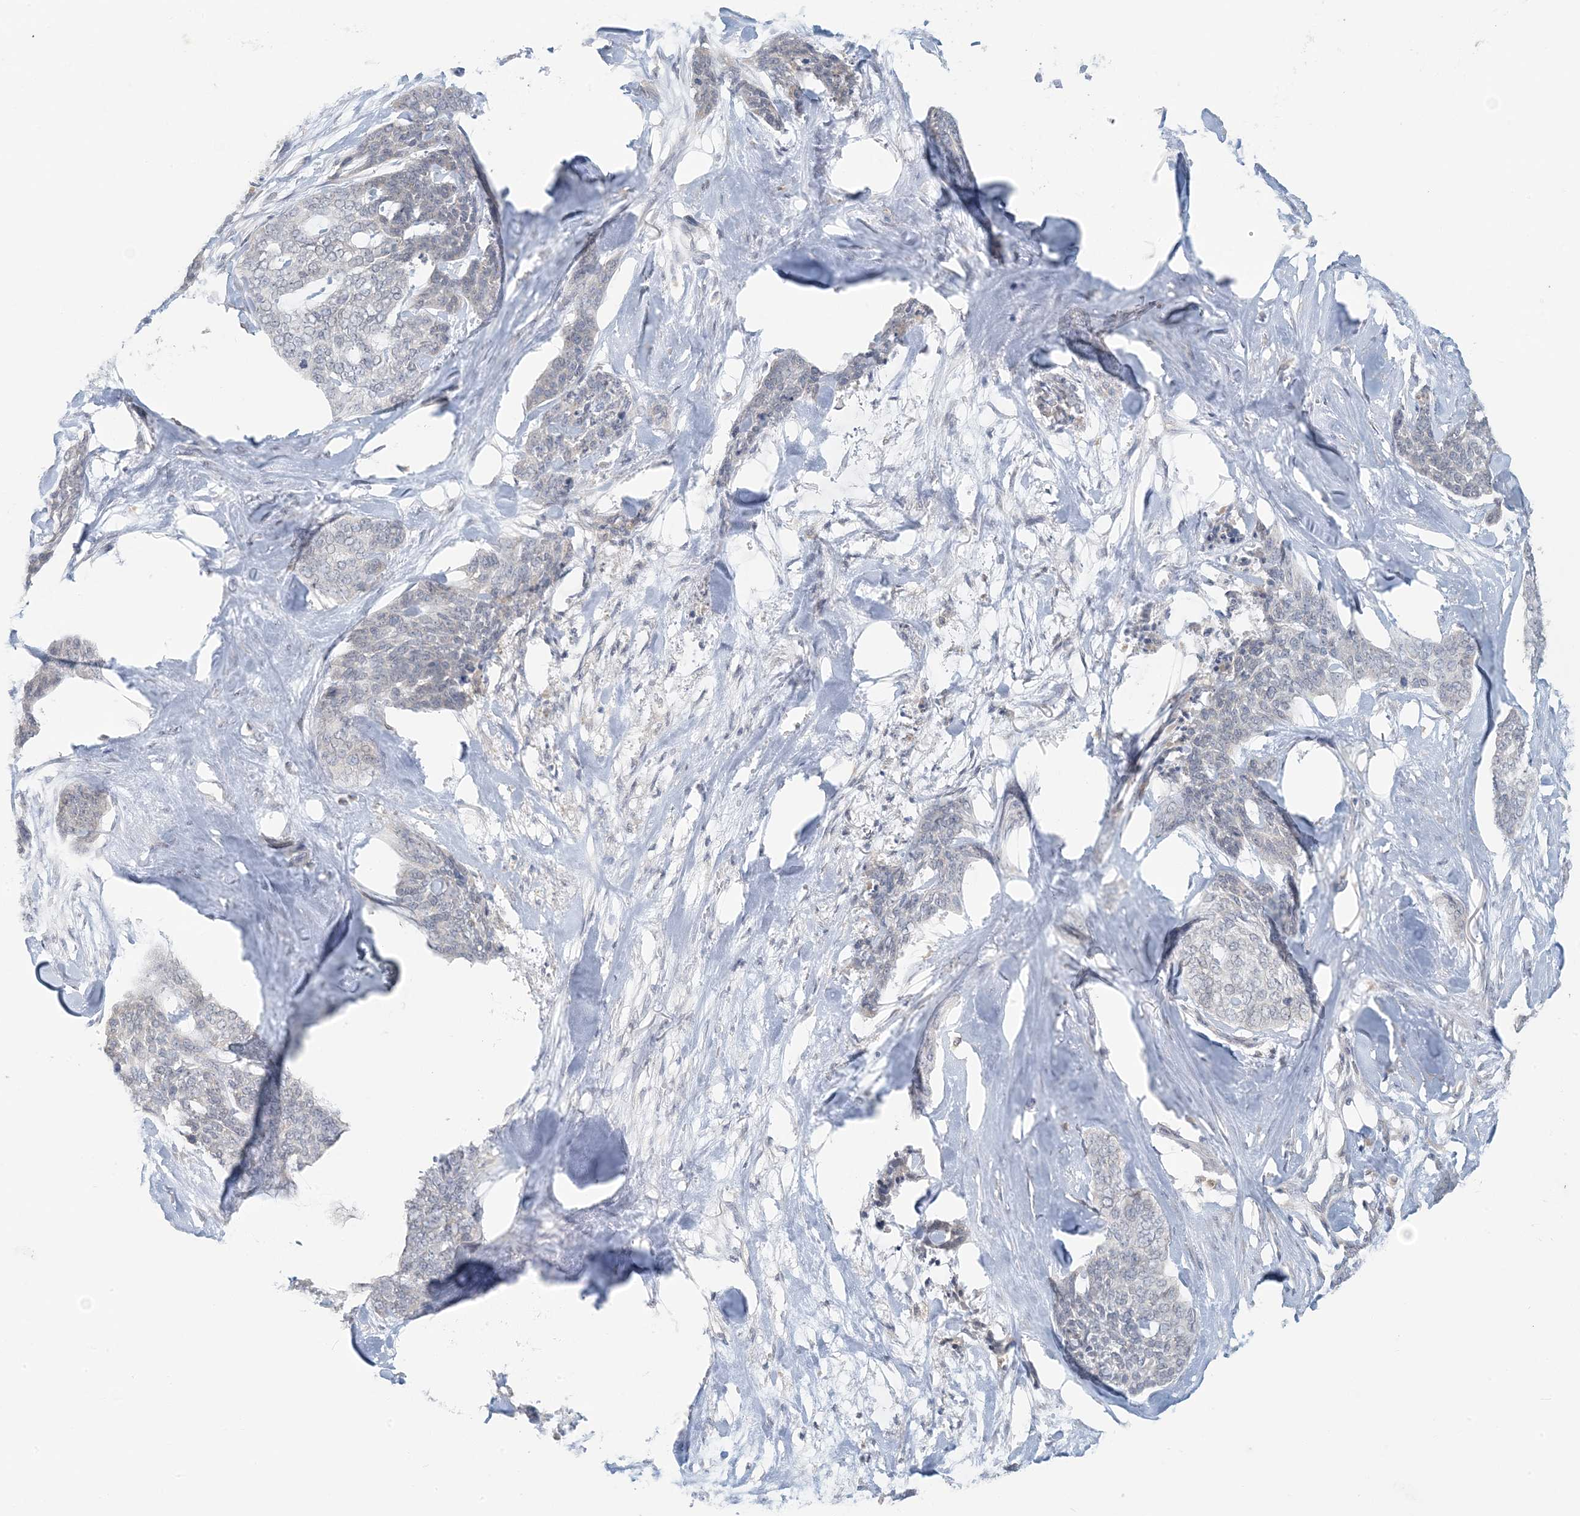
{"staining": {"intensity": "negative", "quantity": "none", "location": "none"}, "tissue": "skin cancer", "cell_type": "Tumor cells", "image_type": "cancer", "snomed": [{"axis": "morphology", "description": "Basal cell carcinoma"}, {"axis": "topography", "description": "Skin"}], "caption": "Tumor cells show no significant positivity in skin basal cell carcinoma.", "gene": "EEFSEC", "patient": {"sex": "female", "age": 64}}